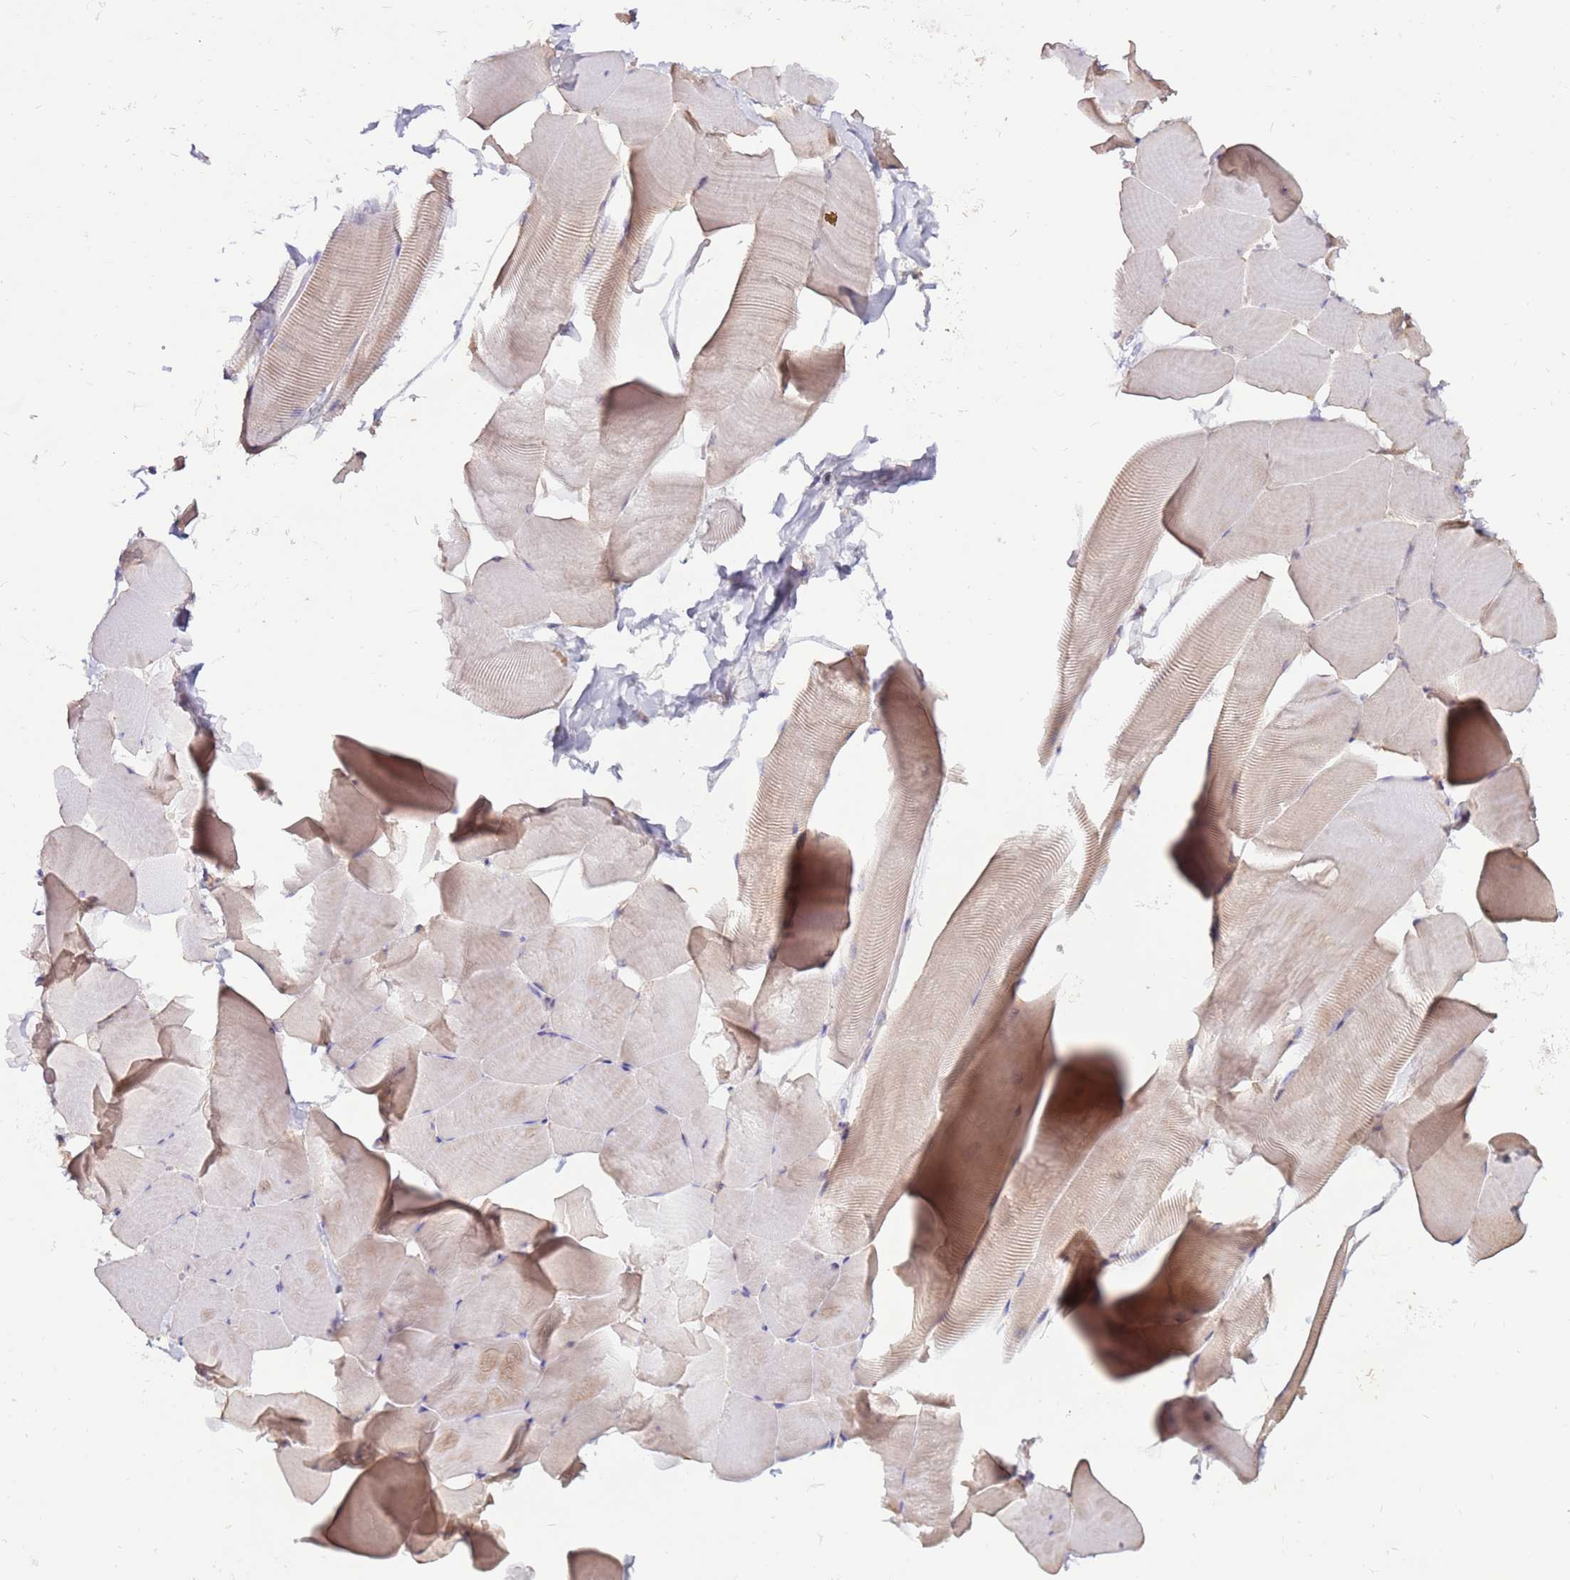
{"staining": {"intensity": "moderate", "quantity": "<25%", "location": "cytoplasmic/membranous"}, "tissue": "skeletal muscle", "cell_type": "Myocytes", "image_type": "normal", "snomed": [{"axis": "morphology", "description": "Normal tissue, NOS"}, {"axis": "topography", "description": "Skeletal muscle"}], "caption": "Protein analysis of unremarkable skeletal muscle reveals moderate cytoplasmic/membranous staining in approximately <25% of myocytes.", "gene": "SLC44A4", "patient": {"sex": "male", "age": 25}}